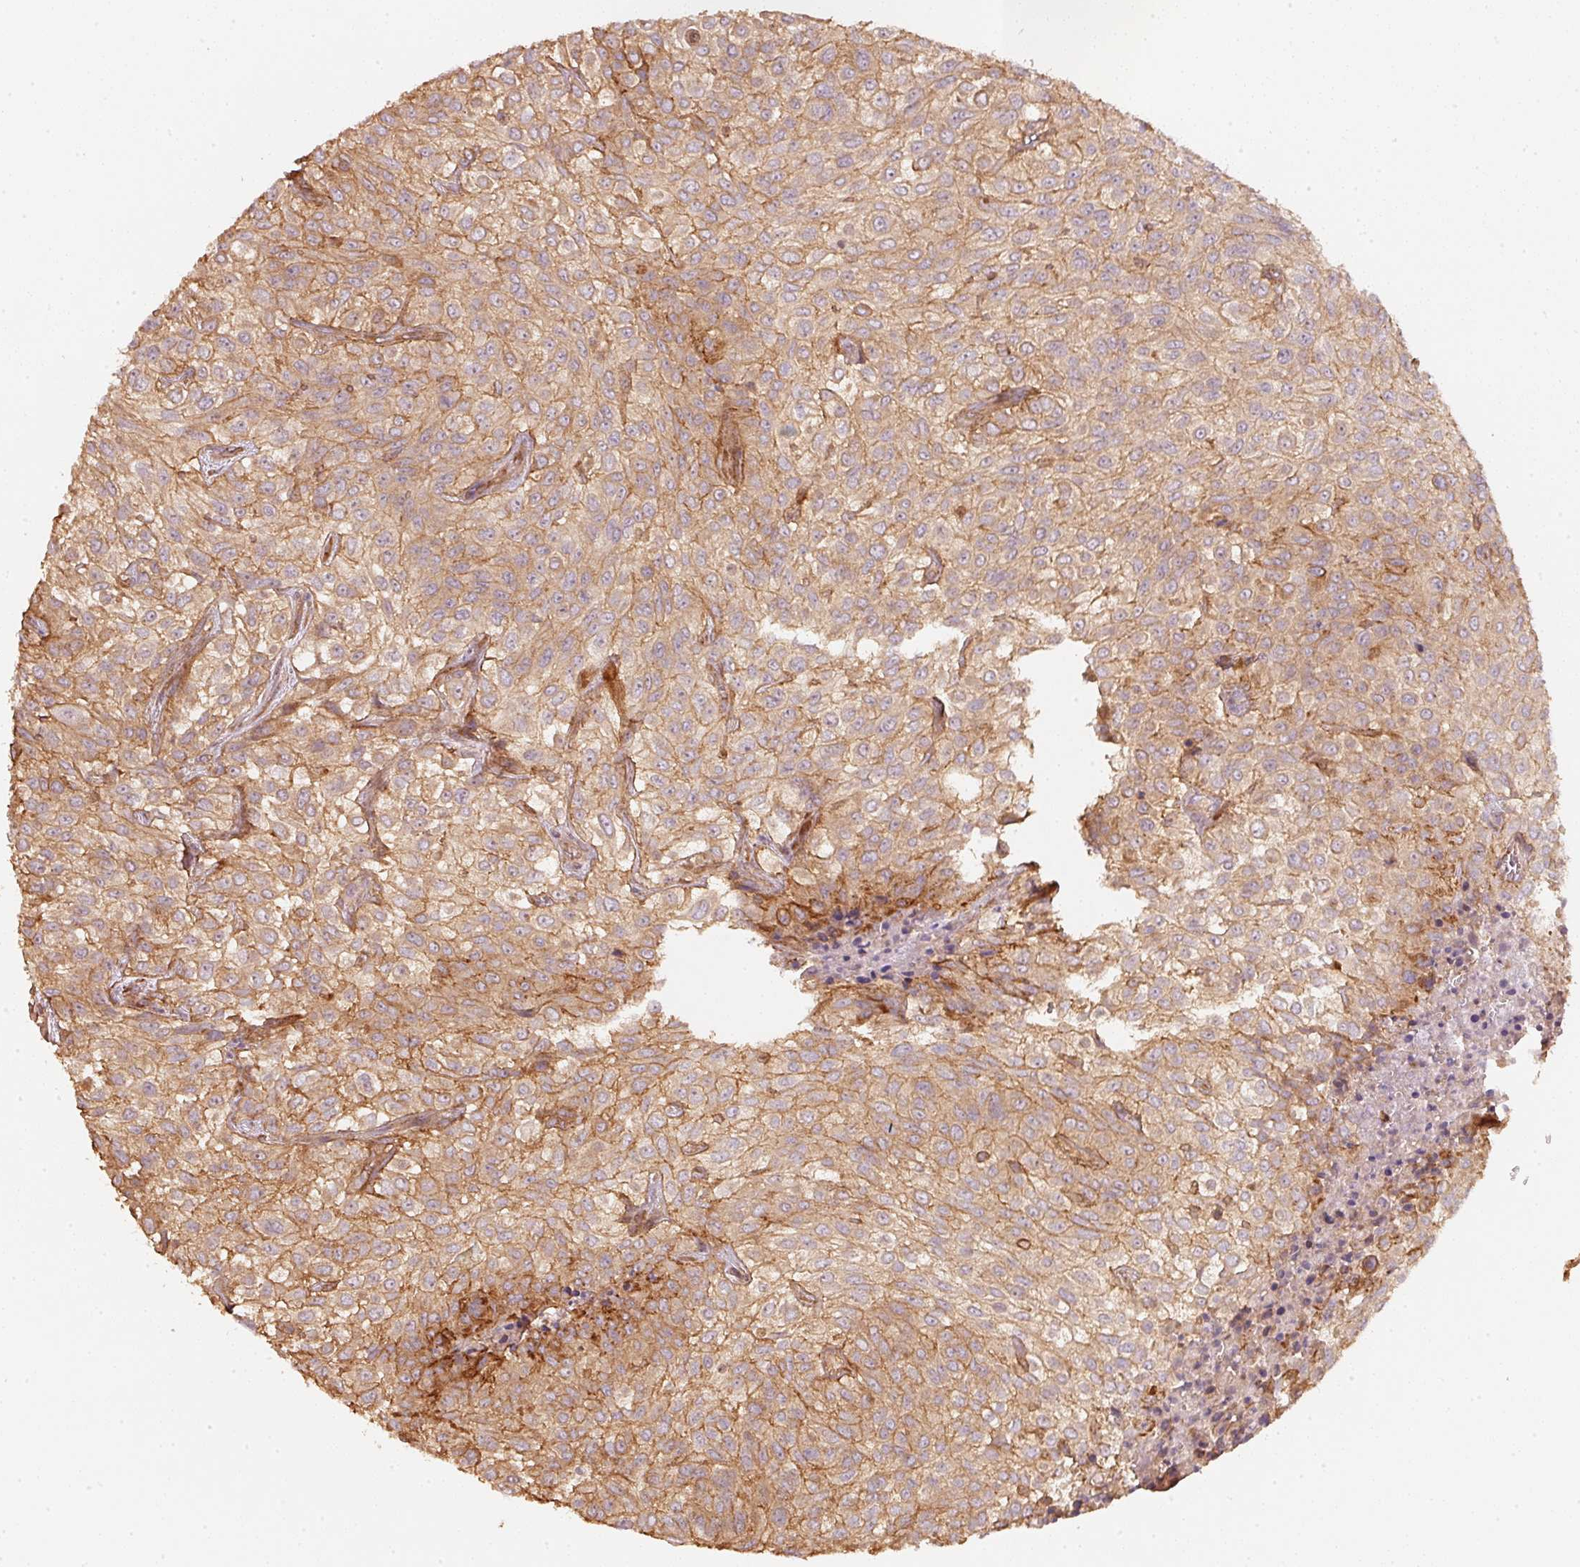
{"staining": {"intensity": "weak", "quantity": ">75%", "location": "cytoplasmic/membranous"}, "tissue": "urothelial cancer", "cell_type": "Tumor cells", "image_type": "cancer", "snomed": [{"axis": "morphology", "description": "Urothelial carcinoma, High grade"}, {"axis": "topography", "description": "Urinary bladder"}], "caption": "Protein staining reveals weak cytoplasmic/membranous staining in approximately >75% of tumor cells in high-grade urothelial carcinoma. (Brightfield microscopy of DAB IHC at high magnification).", "gene": "CEP95", "patient": {"sex": "male", "age": 56}}